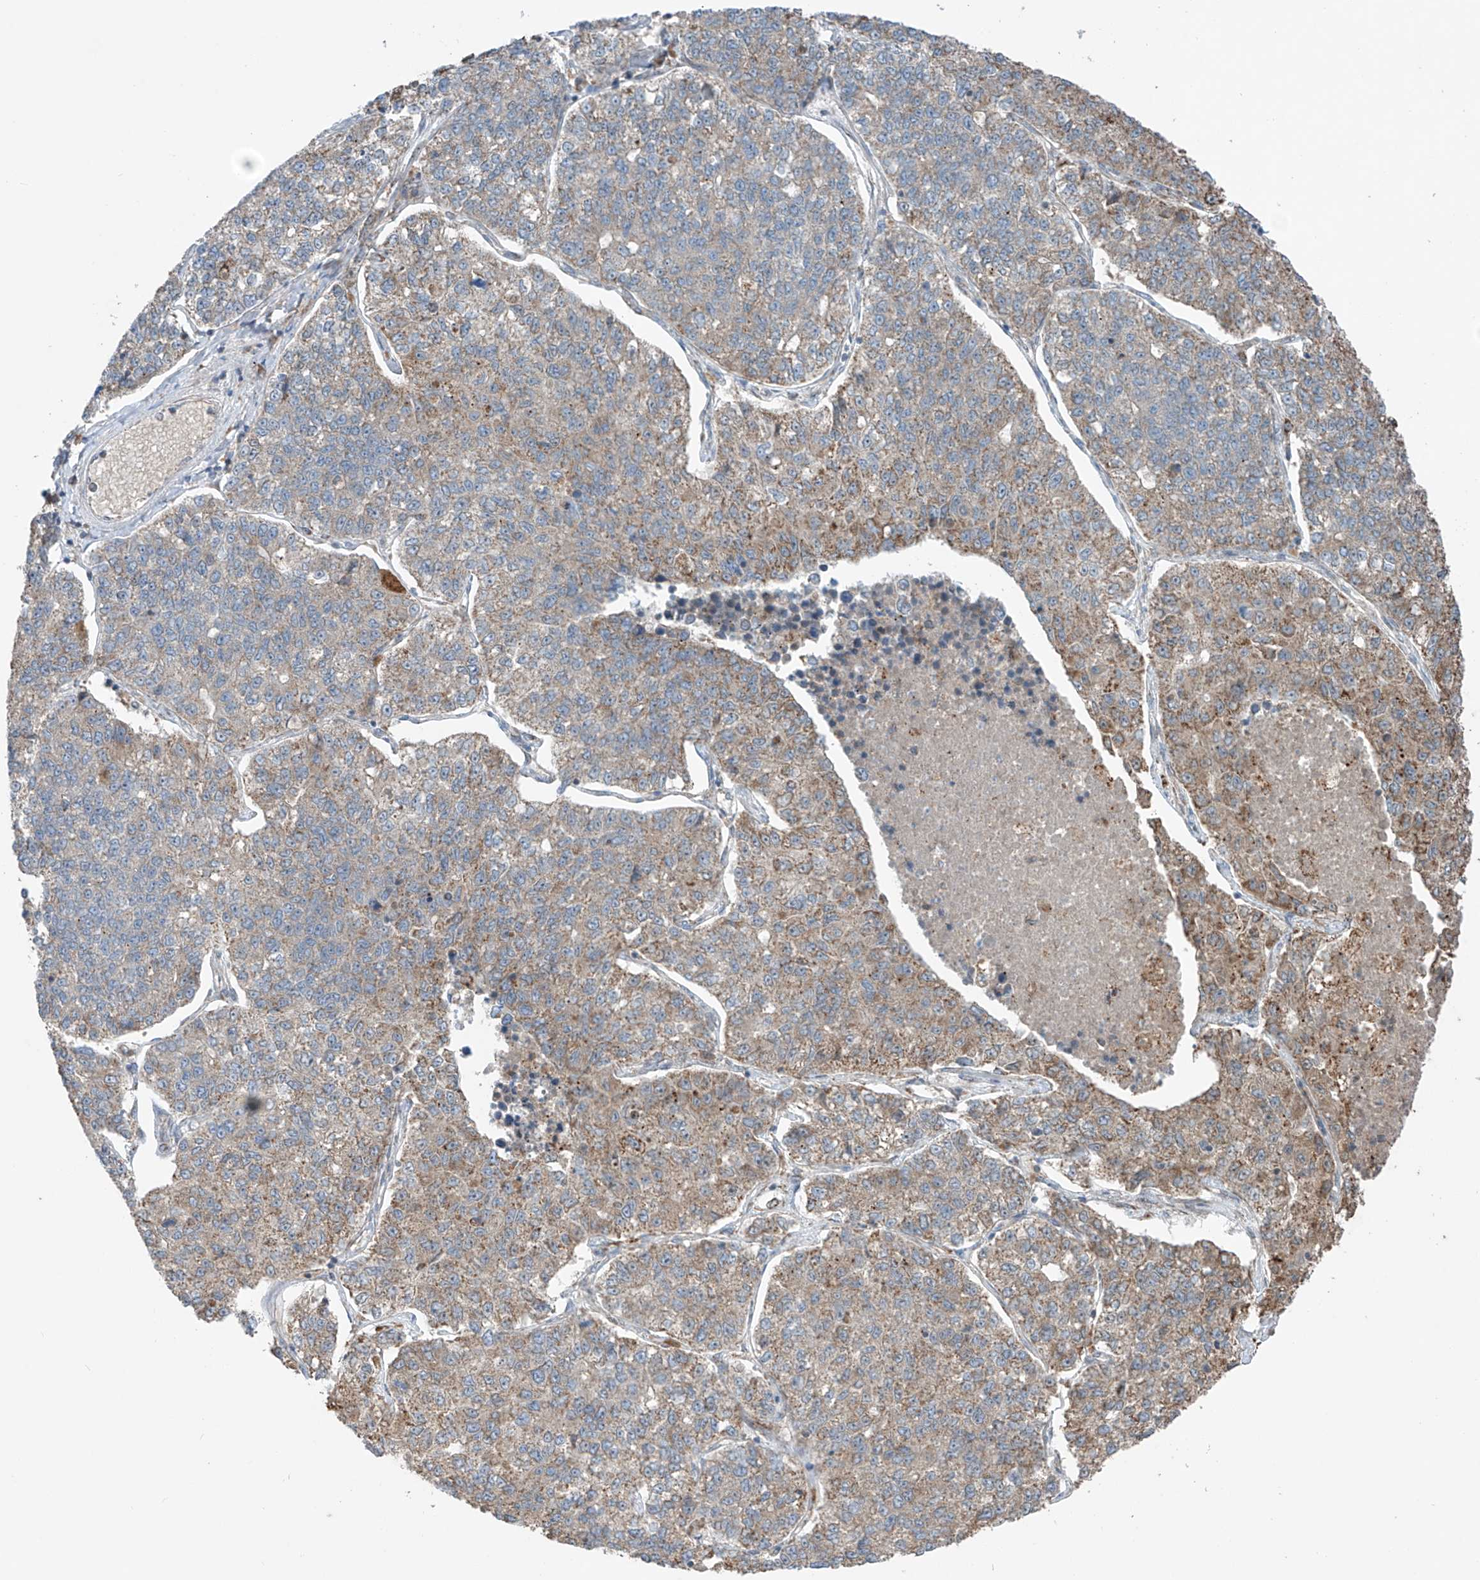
{"staining": {"intensity": "weak", "quantity": "25%-75%", "location": "cytoplasmic/membranous"}, "tissue": "lung cancer", "cell_type": "Tumor cells", "image_type": "cancer", "snomed": [{"axis": "morphology", "description": "Adenocarcinoma, NOS"}, {"axis": "topography", "description": "Lung"}], "caption": "DAB immunohistochemical staining of lung cancer demonstrates weak cytoplasmic/membranous protein expression in approximately 25%-75% of tumor cells. (Brightfield microscopy of DAB IHC at high magnification).", "gene": "SAMD3", "patient": {"sex": "male", "age": 49}}